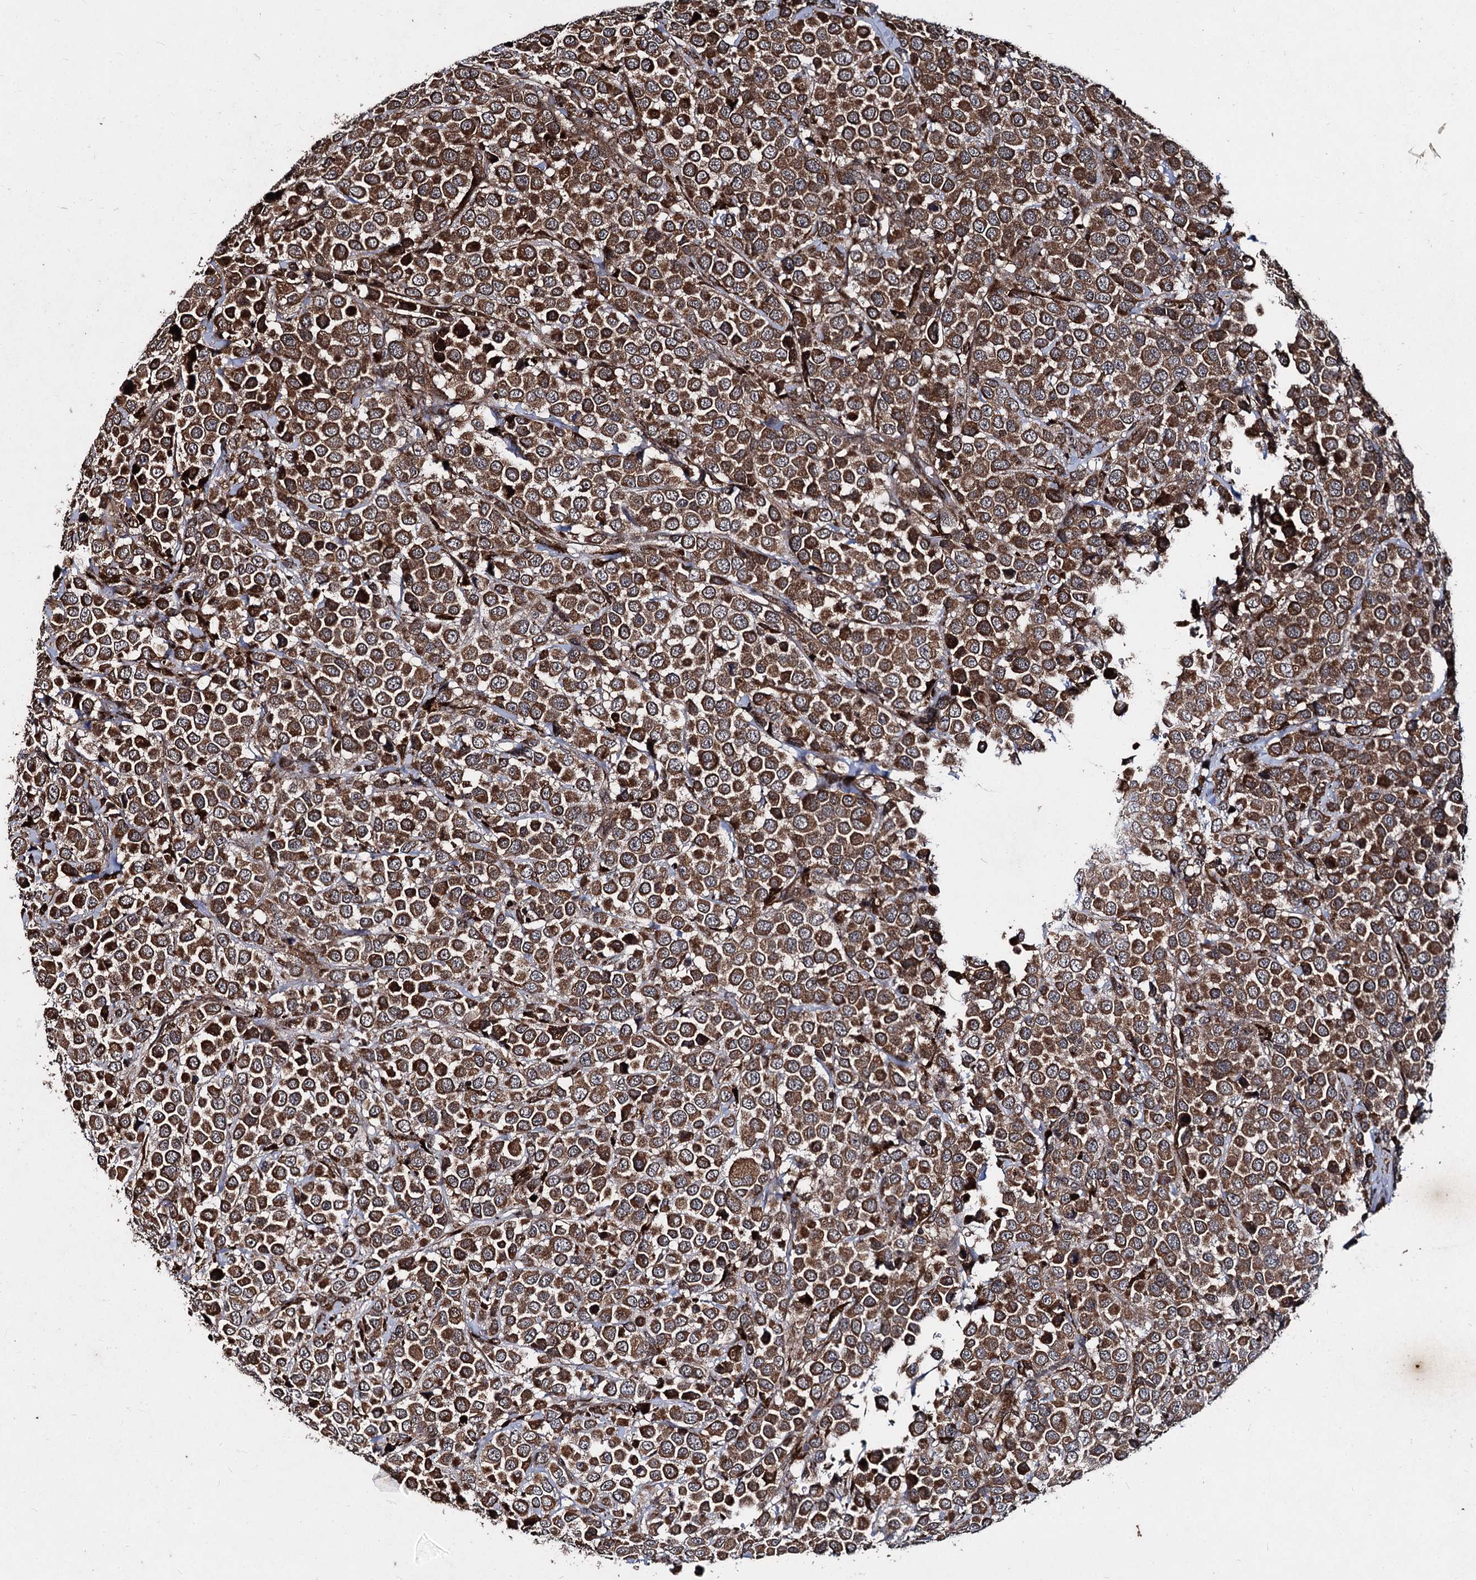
{"staining": {"intensity": "strong", "quantity": ">75%", "location": "cytoplasmic/membranous"}, "tissue": "breast cancer", "cell_type": "Tumor cells", "image_type": "cancer", "snomed": [{"axis": "morphology", "description": "Duct carcinoma"}, {"axis": "topography", "description": "Breast"}], "caption": "This image displays breast cancer (invasive ductal carcinoma) stained with immunohistochemistry to label a protein in brown. The cytoplasmic/membranous of tumor cells show strong positivity for the protein. Nuclei are counter-stained blue.", "gene": "BCL2L2", "patient": {"sex": "female", "age": 61}}